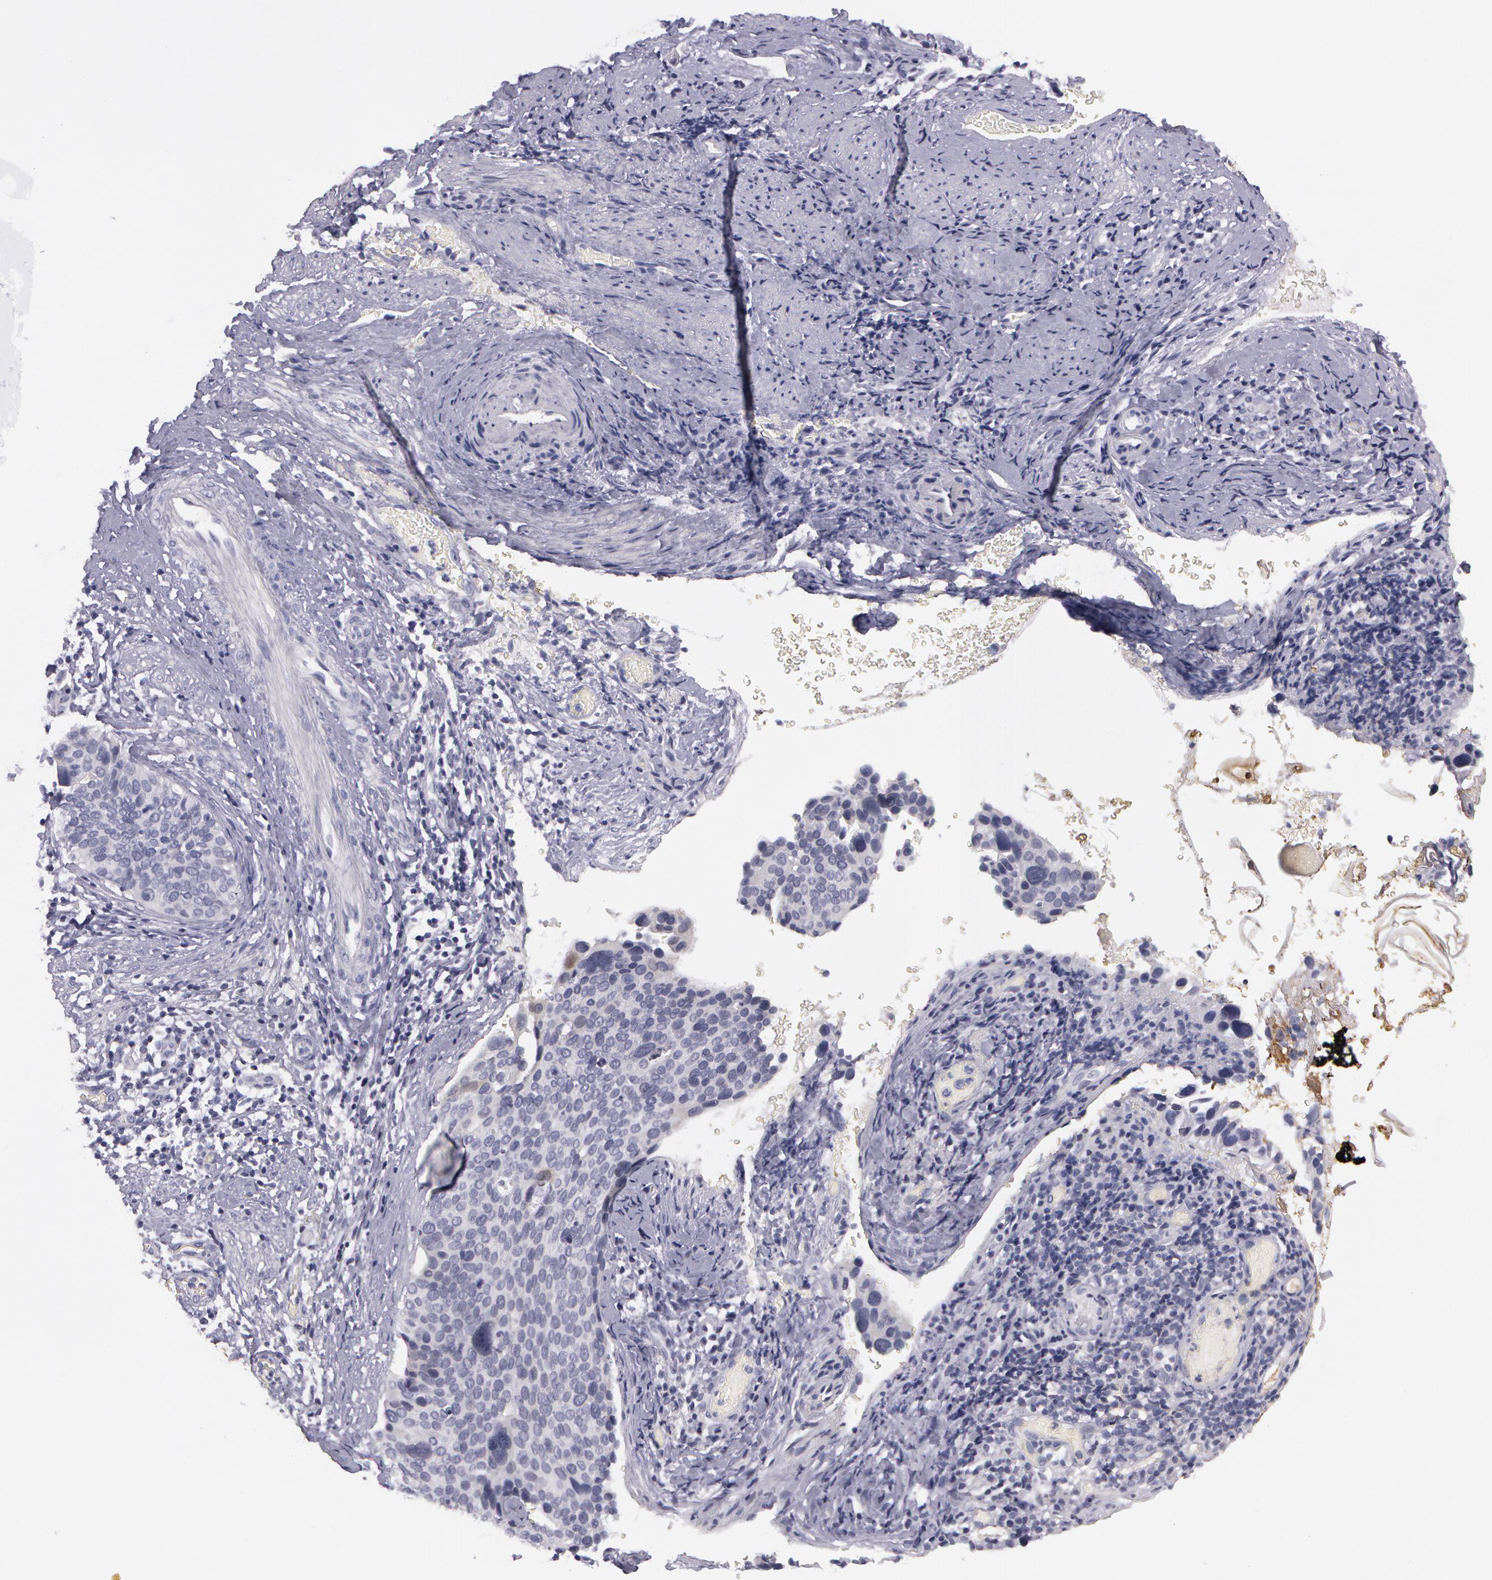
{"staining": {"intensity": "negative", "quantity": "none", "location": "none"}, "tissue": "cervical cancer", "cell_type": "Tumor cells", "image_type": "cancer", "snomed": [{"axis": "morphology", "description": "Squamous cell carcinoma, NOS"}, {"axis": "topography", "description": "Cervix"}], "caption": "Immunohistochemical staining of human squamous cell carcinoma (cervical) displays no significant positivity in tumor cells. The staining was performed using DAB to visualize the protein expression in brown, while the nuclei were stained in blue with hematoxylin (Magnification: 20x).", "gene": "IL1RN", "patient": {"sex": "female", "age": 31}}